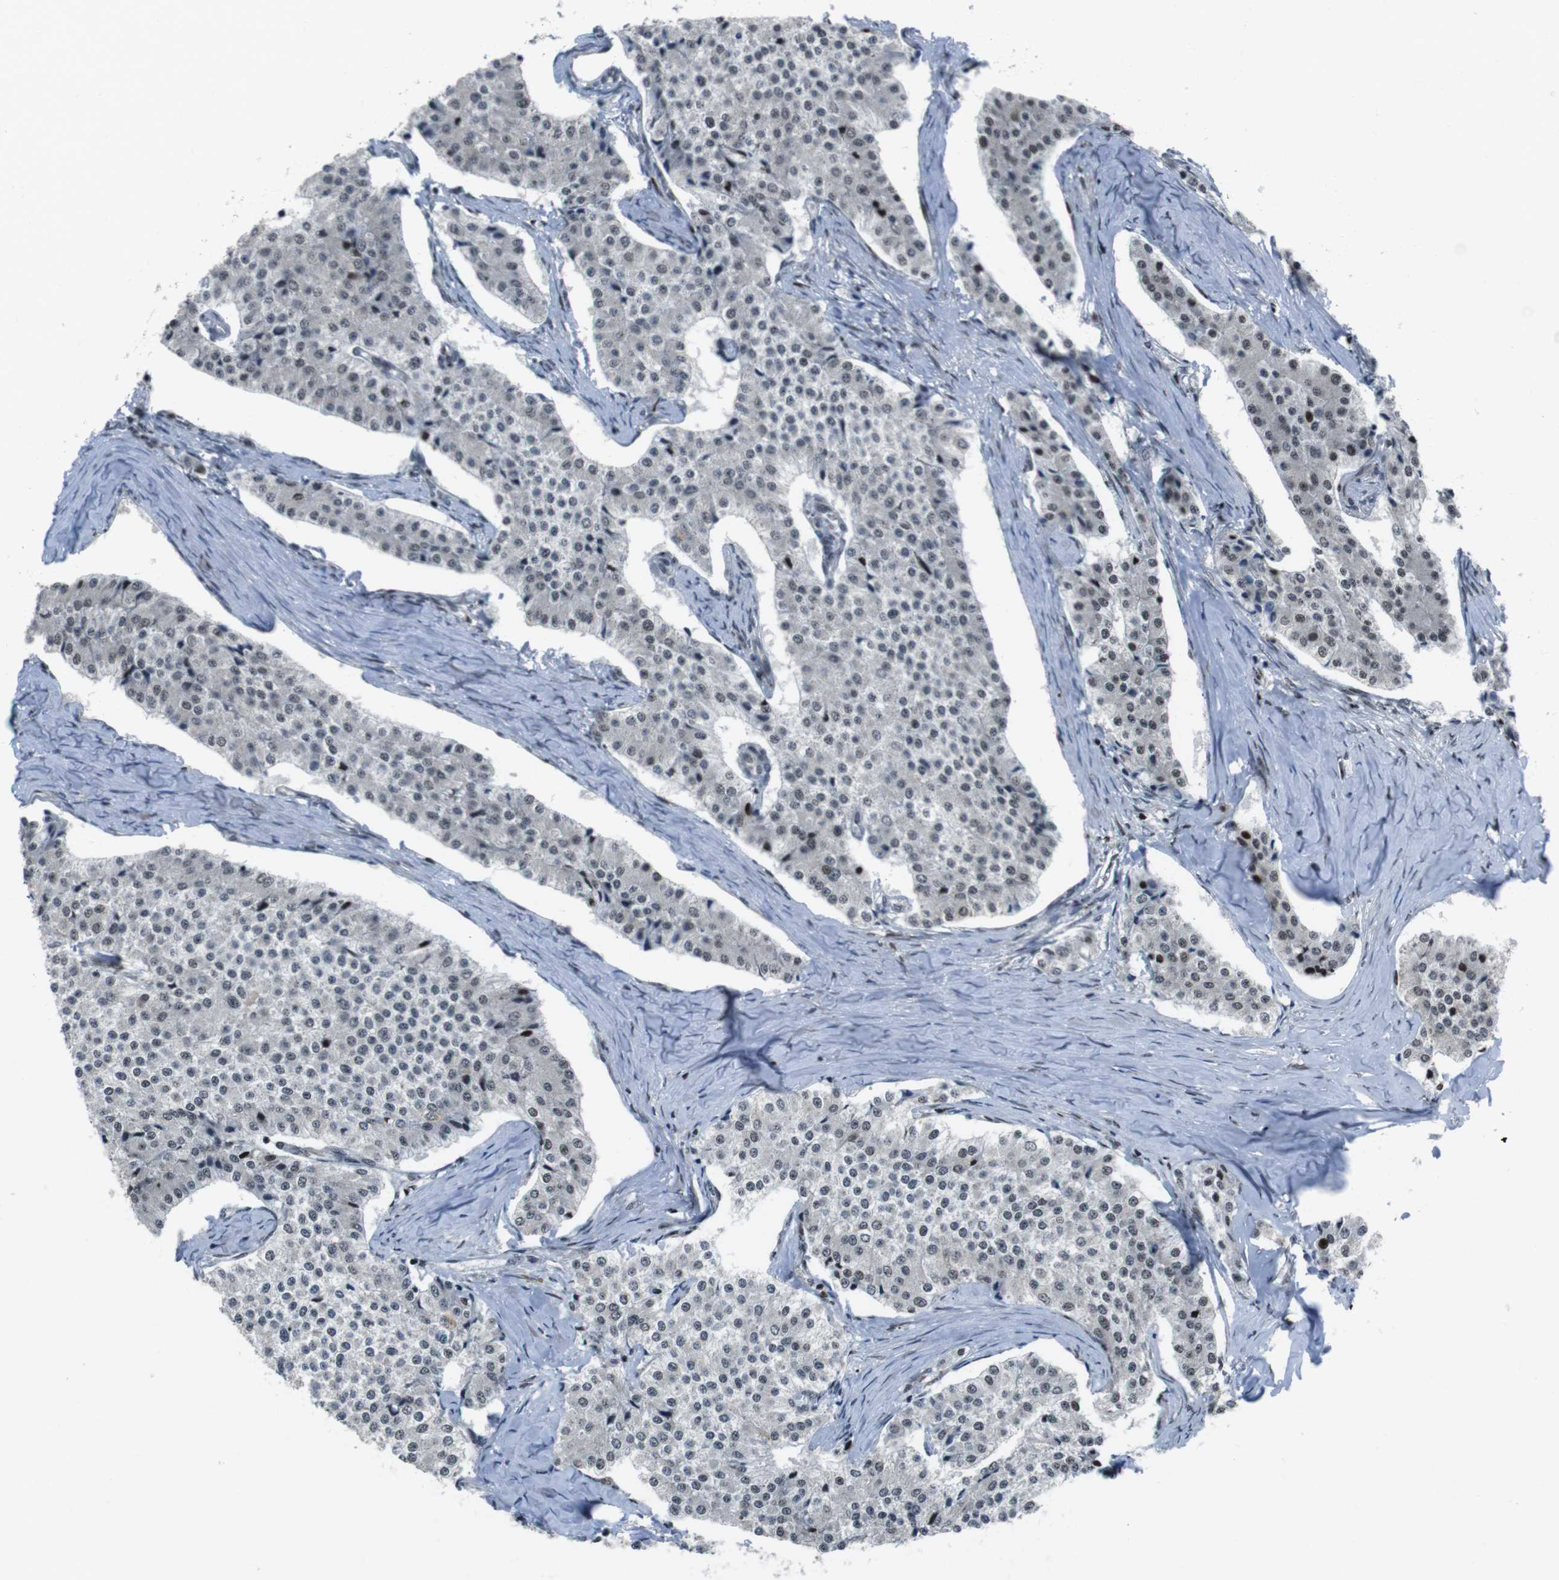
{"staining": {"intensity": "moderate", "quantity": "<25%", "location": "nuclear"}, "tissue": "carcinoid", "cell_type": "Tumor cells", "image_type": "cancer", "snomed": [{"axis": "morphology", "description": "Carcinoid, malignant, NOS"}, {"axis": "topography", "description": "Colon"}], "caption": "Human malignant carcinoid stained with a brown dye shows moderate nuclear positive staining in approximately <25% of tumor cells.", "gene": "PBRM1", "patient": {"sex": "female", "age": 52}}